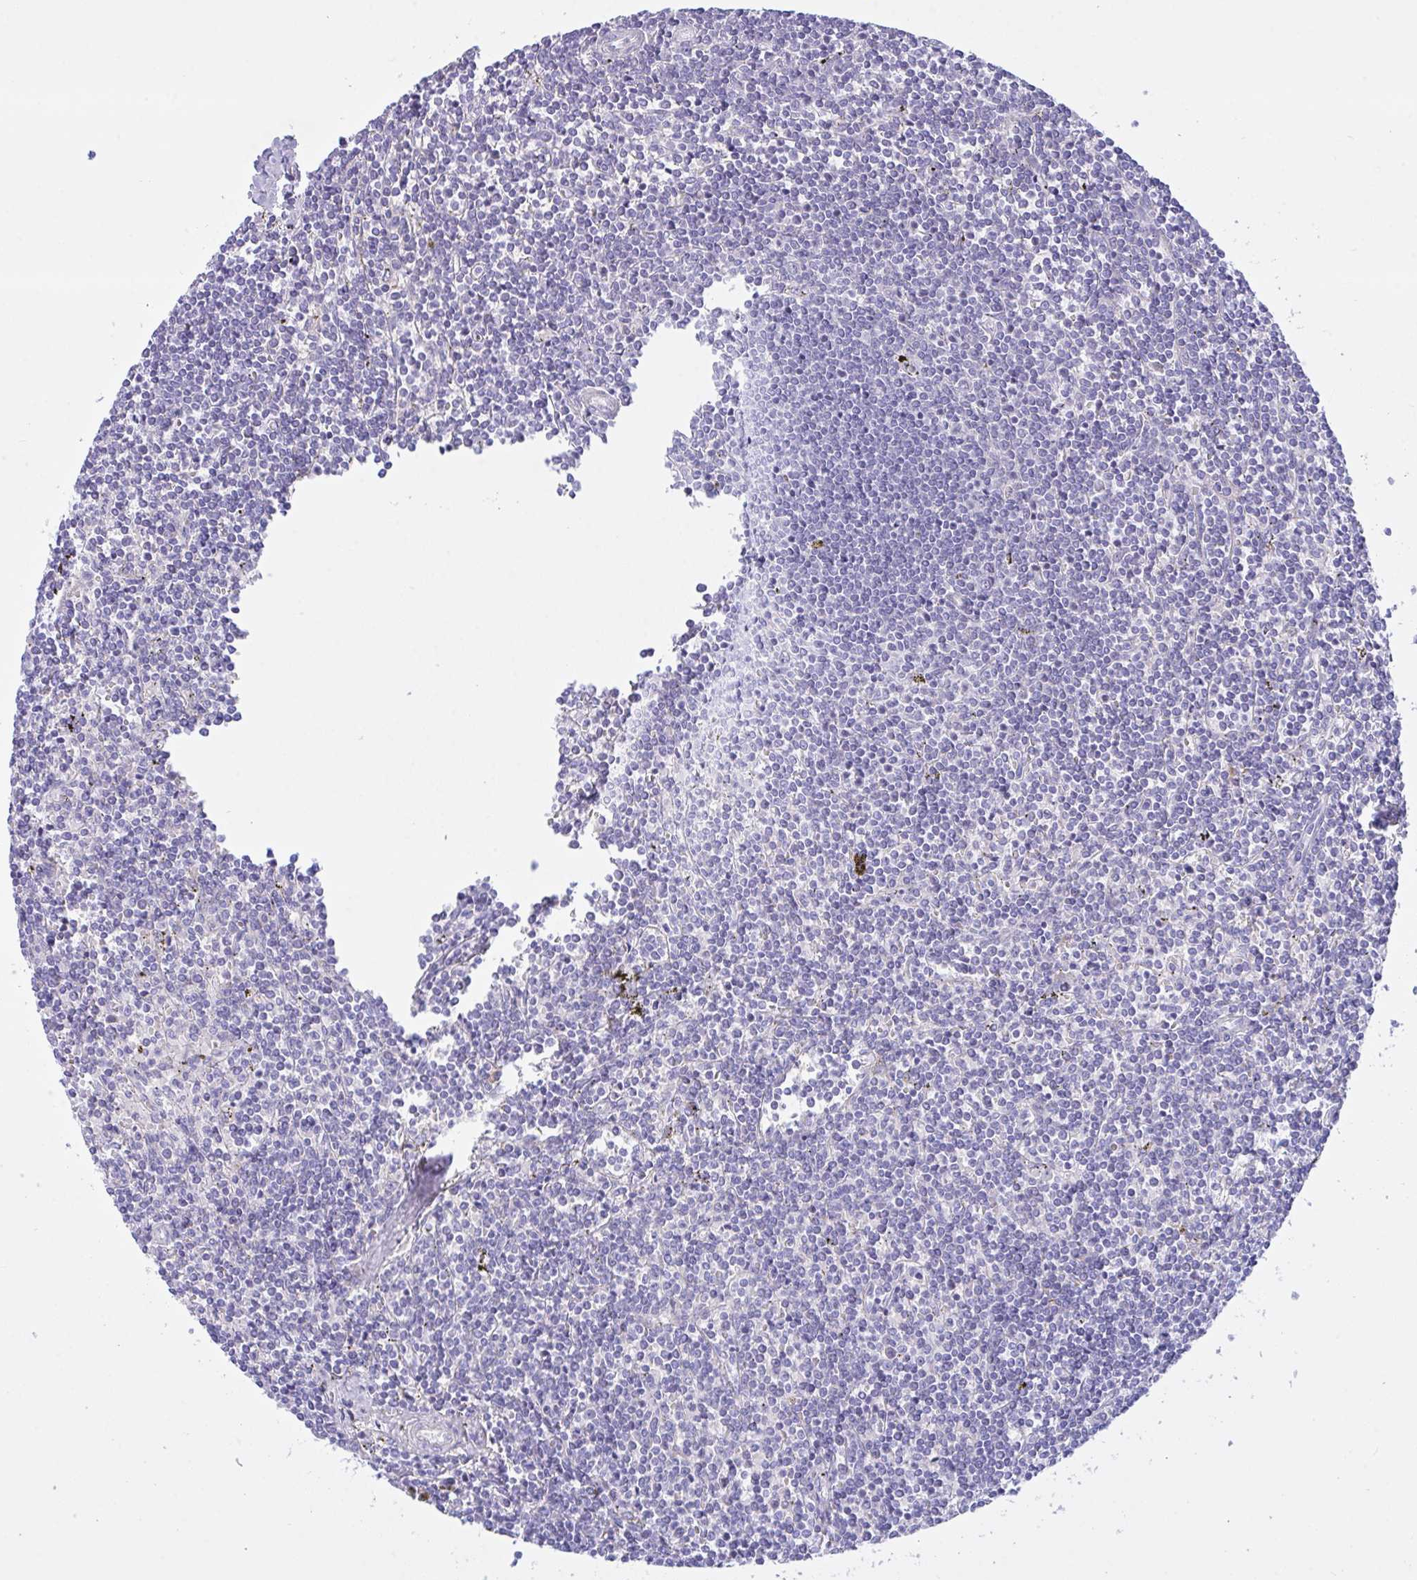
{"staining": {"intensity": "negative", "quantity": "none", "location": "none"}, "tissue": "lymphoma", "cell_type": "Tumor cells", "image_type": "cancer", "snomed": [{"axis": "morphology", "description": "Malignant lymphoma, non-Hodgkin's type, Low grade"}, {"axis": "topography", "description": "Spleen"}], "caption": "DAB immunohistochemical staining of human malignant lymphoma, non-Hodgkin's type (low-grade) shows no significant positivity in tumor cells. (DAB IHC with hematoxylin counter stain).", "gene": "FAM86B1", "patient": {"sex": "male", "age": 78}}